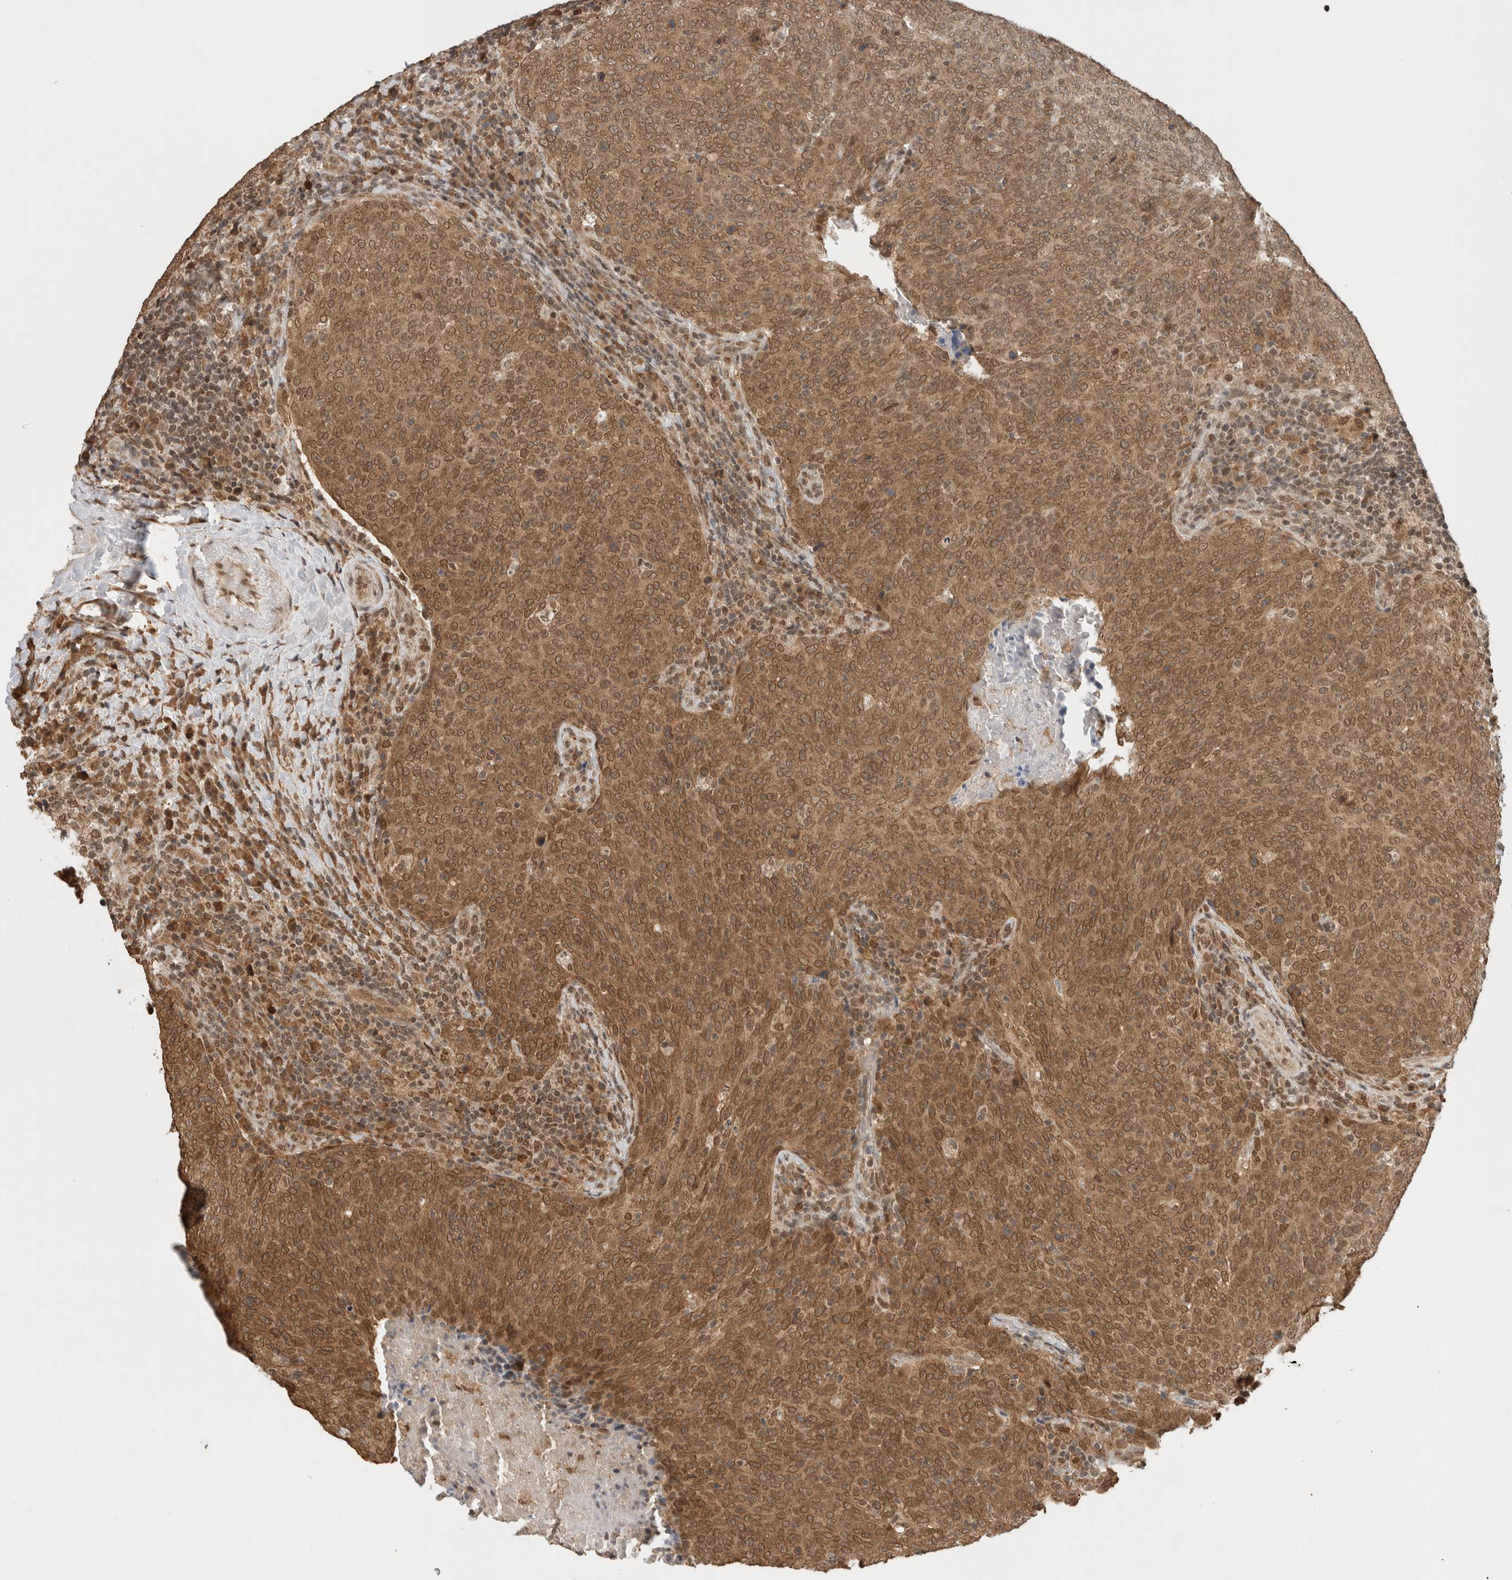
{"staining": {"intensity": "moderate", "quantity": ">75%", "location": "cytoplasmic/membranous,nuclear"}, "tissue": "head and neck cancer", "cell_type": "Tumor cells", "image_type": "cancer", "snomed": [{"axis": "morphology", "description": "Squamous cell carcinoma, NOS"}, {"axis": "morphology", "description": "Squamous cell carcinoma, metastatic, NOS"}, {"axis": "topography", "description": "Lymph node"}, {"axis": "topography", "description": "Head-Neck"}], "caption": "The micrograph shows a brown stain indicating the presence of a protein in the cytoplasmic/membranous and nuclear of tumor cells in head and neck cancer (metastatic squamous cell carcinoma).", "gene": "C1orf21", "patient": {"sex": "male", "age": 62}}